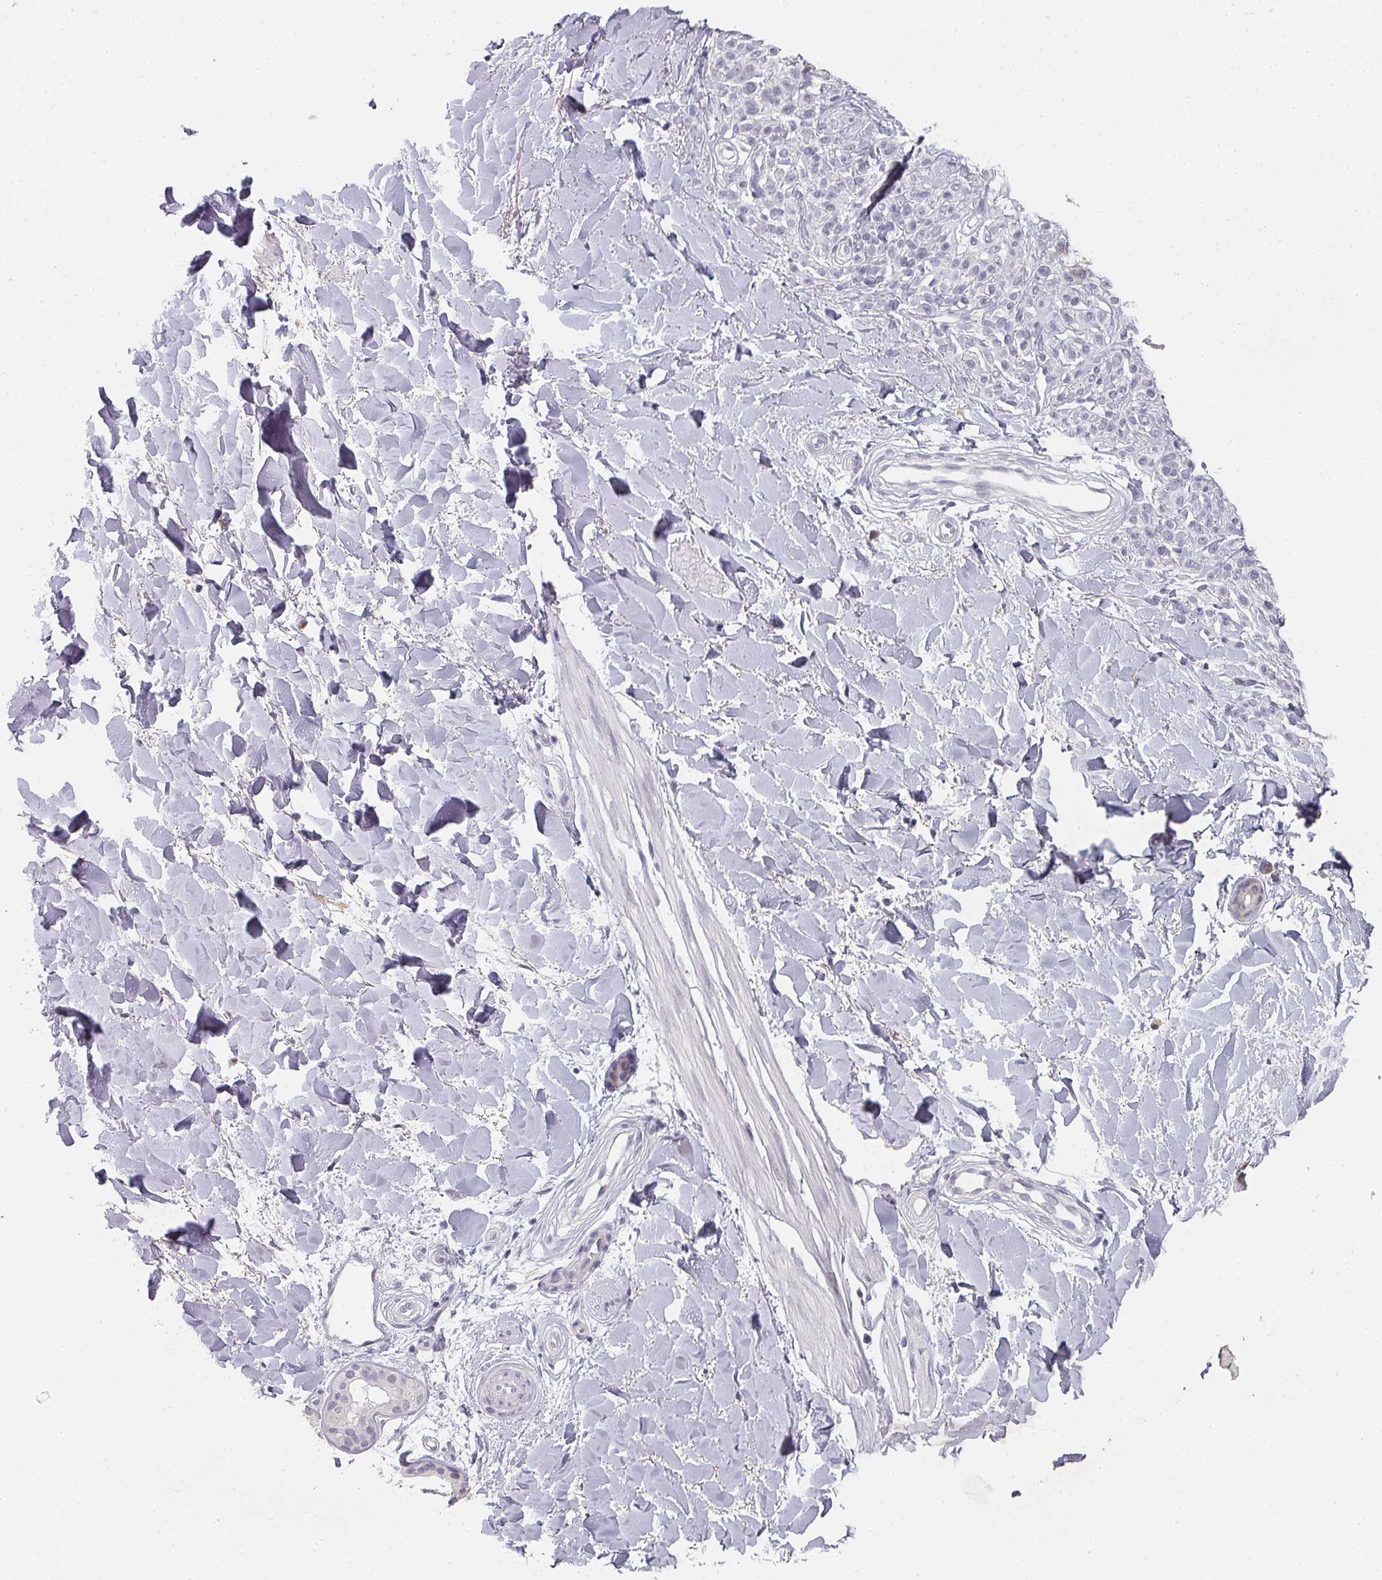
{"staining": {"intensity": "negative", "quantity": "none", "location": "none"}, "tissue": "melanoma", "cell_type": "Tumor cells", "image_type": "cancer", "snomed": [{"axis": "morphology", "description": "Malignant melanoma, NOS"}, {"axis": "topography", "description": "Skin"}], "caption": "There is no significant staining in tumor cells of melanoma.", "gene": "SHISA2", "patient": {"sex": "female", "age": 37}}